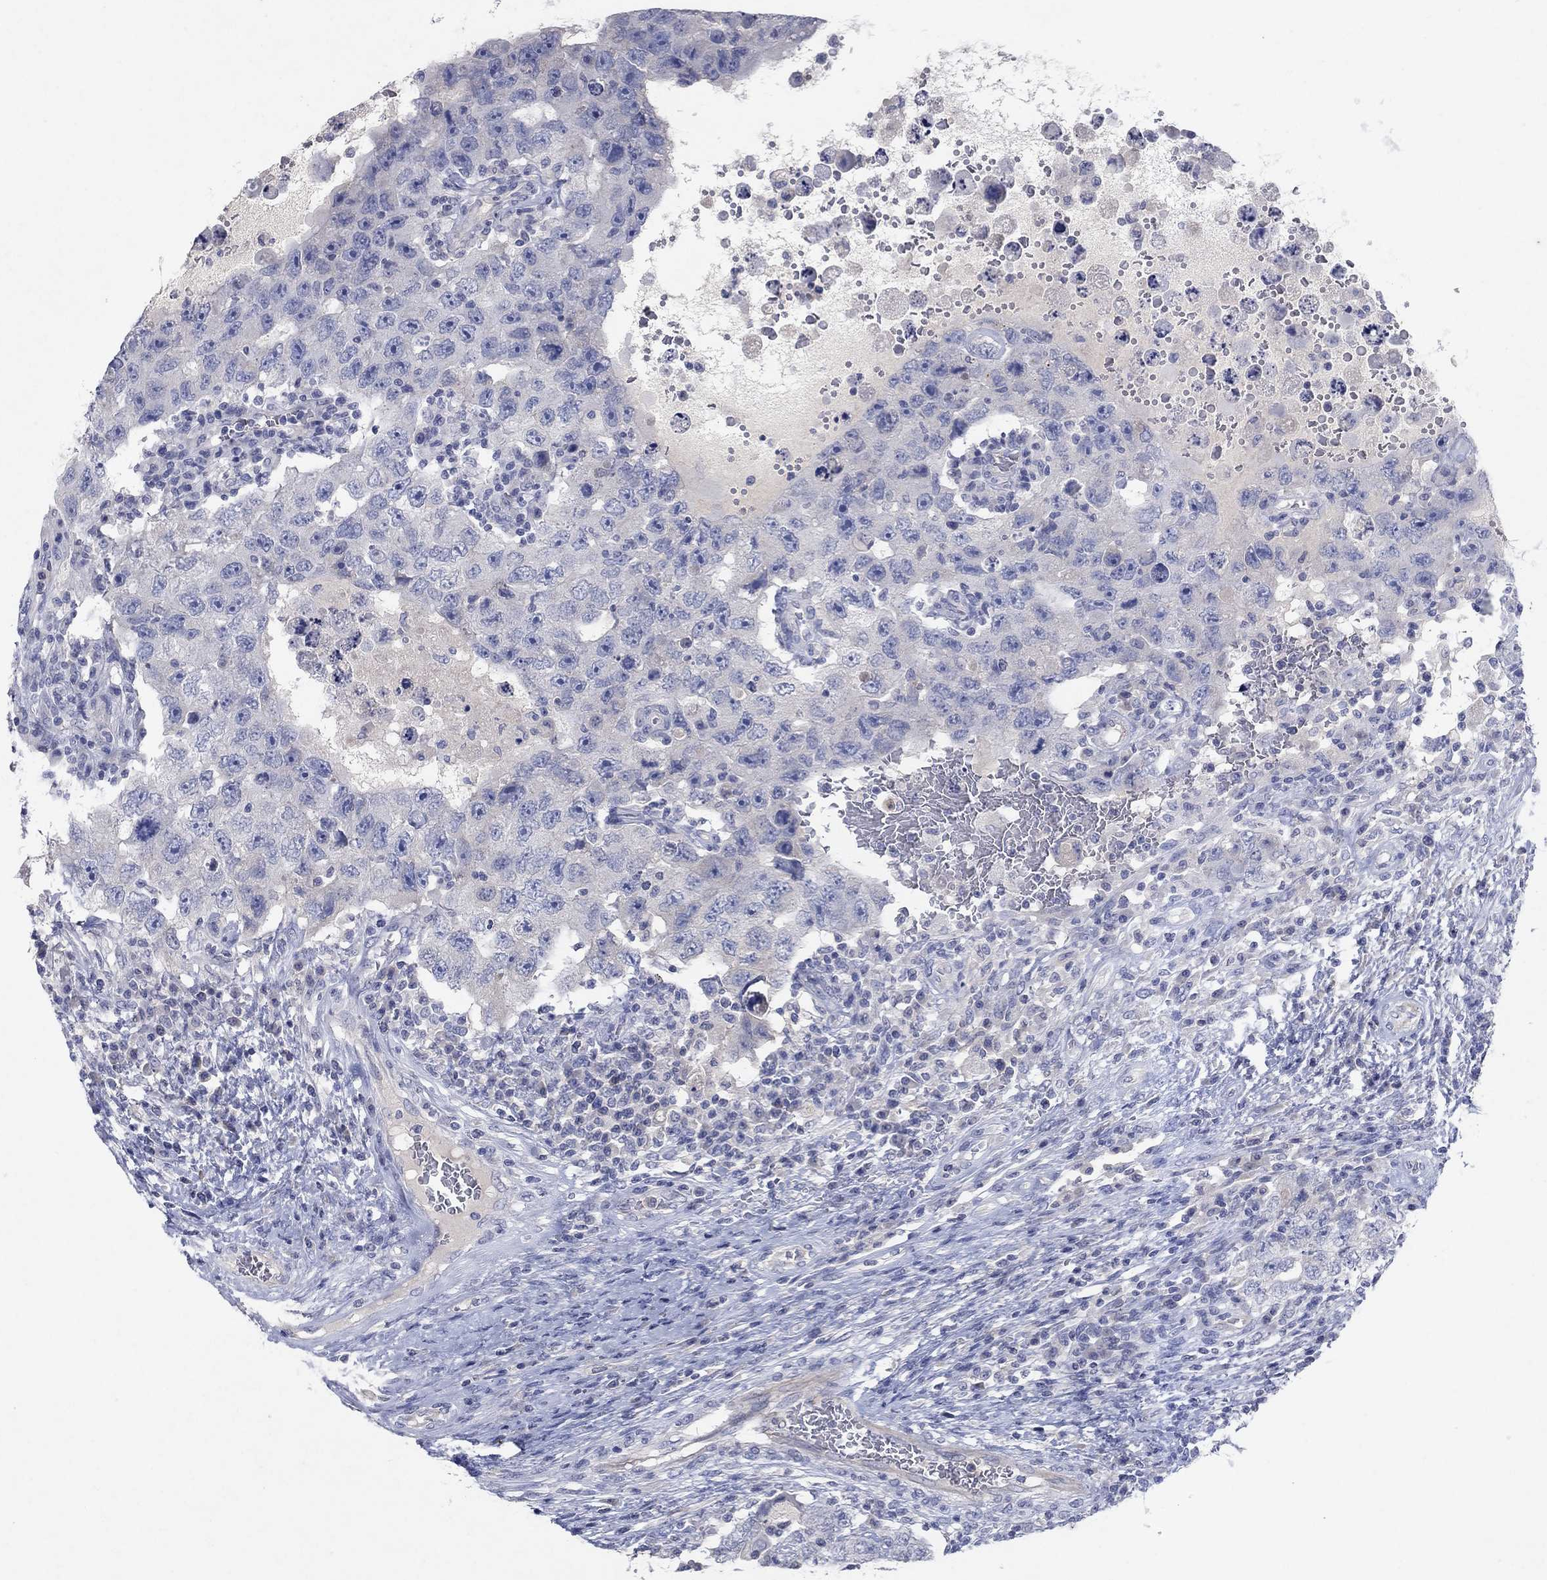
{"staining": {"intensity": "negative", "quantity": "none", "location": "none"}, "tissue": "testis cancer", "cell_type": "Tumor cells", "image_type": "cancer", "snomed": [{"axis": "morphology", "description": "Carcinoma, Embryonal, NOS"}, {"axis": "topography", "description": "Testis"}], "caption": "Tumor cells show no significant protein expression in testis cancer.", "gene": "KRT40", "patient": {"sex": "male", "age": 26}}